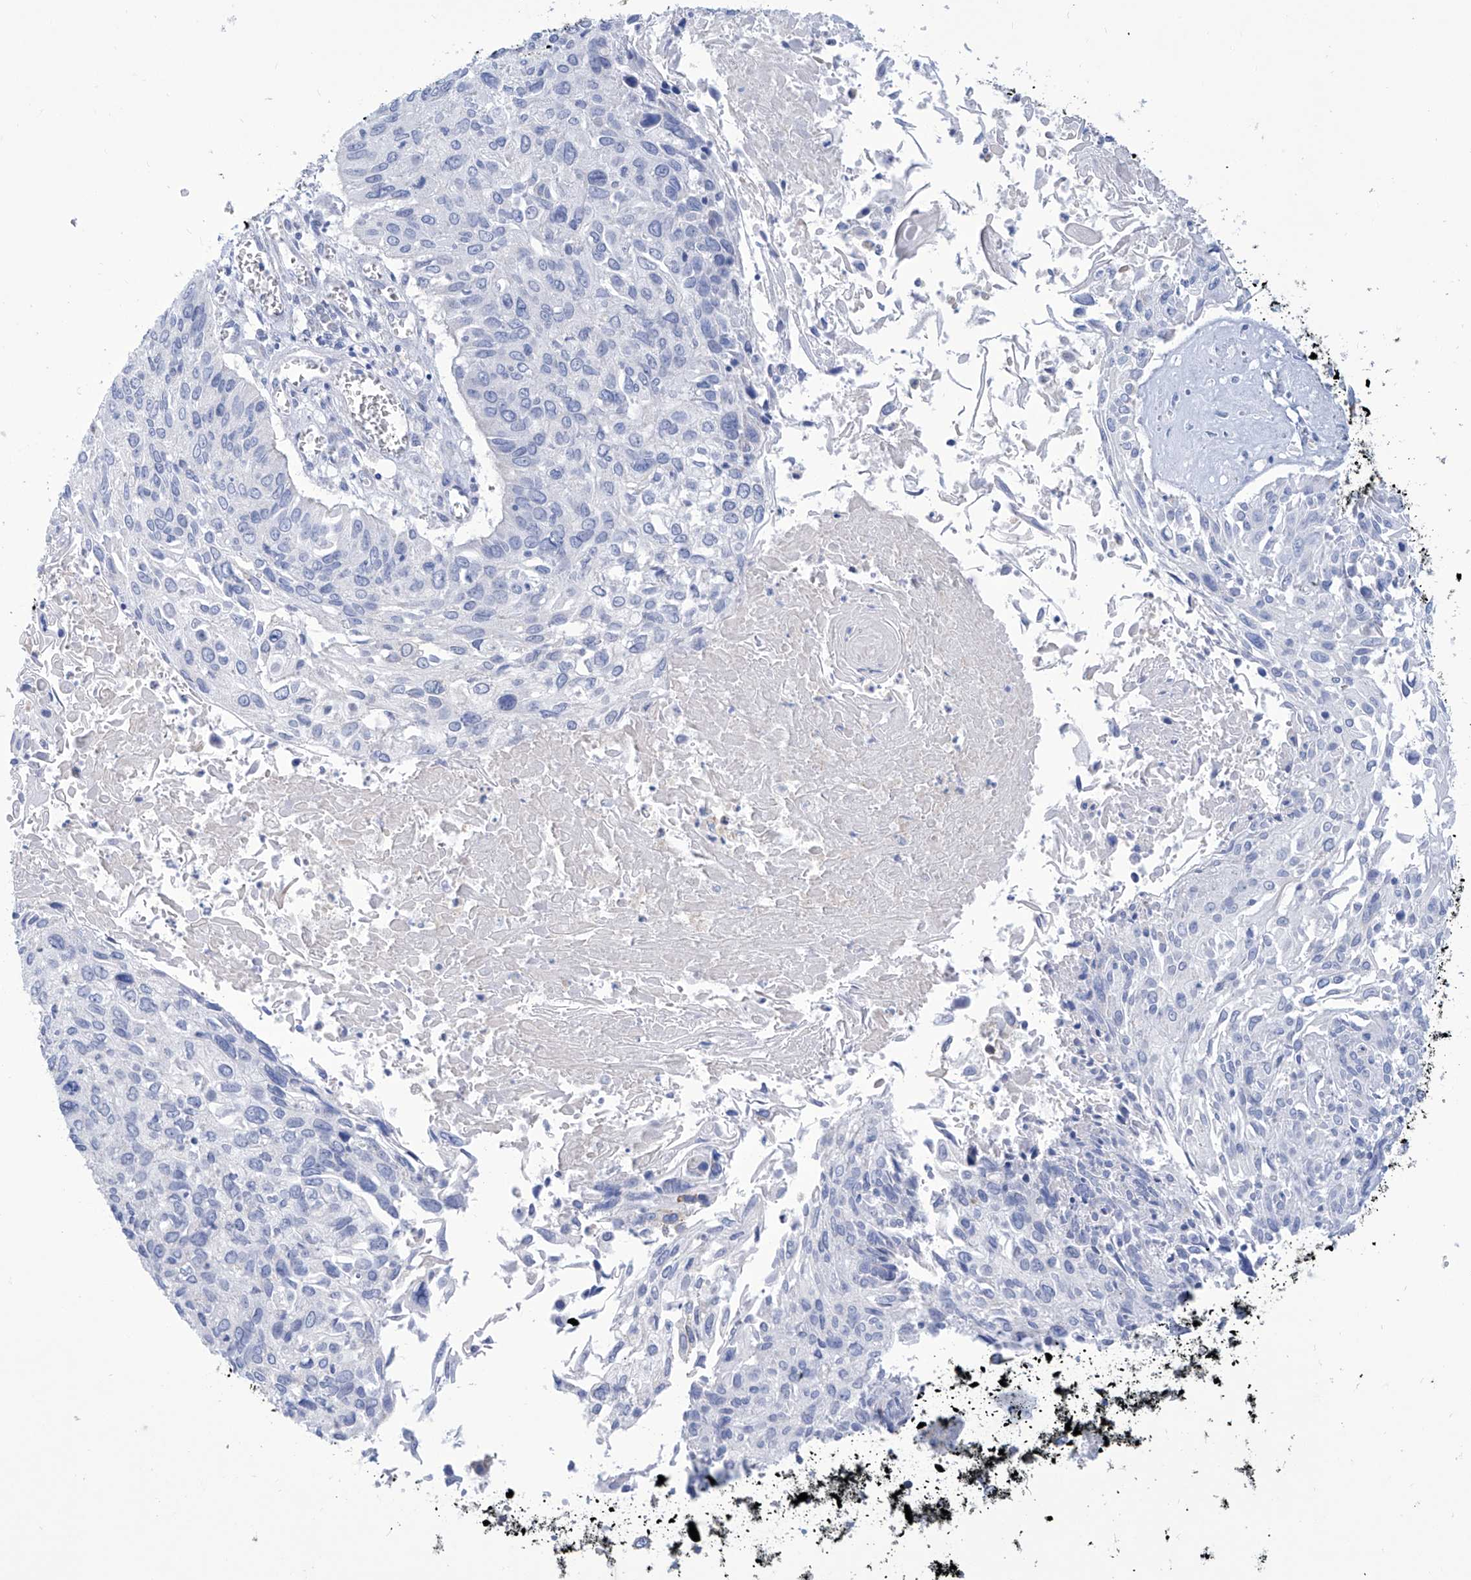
{"staining": {"intensity": "negative", "quantity": "none", "location": "none"}, "tissue": "cervical cancer", "cell_type": "Tumor cells", "image_type": "cancer", "snomed": [{"axis": "morphology", "description": "Squamous cell carcinoma, NOS"}, {"axis": "topography", "description": "Cervix"}], "caption": "This is an immunohistochemistry histopathology image of cervical squamous cell carcinoma. There is no staining in tumor cells.", "gene": "ALDH6A1", "patient": {"sex": "female", "age": 51}}